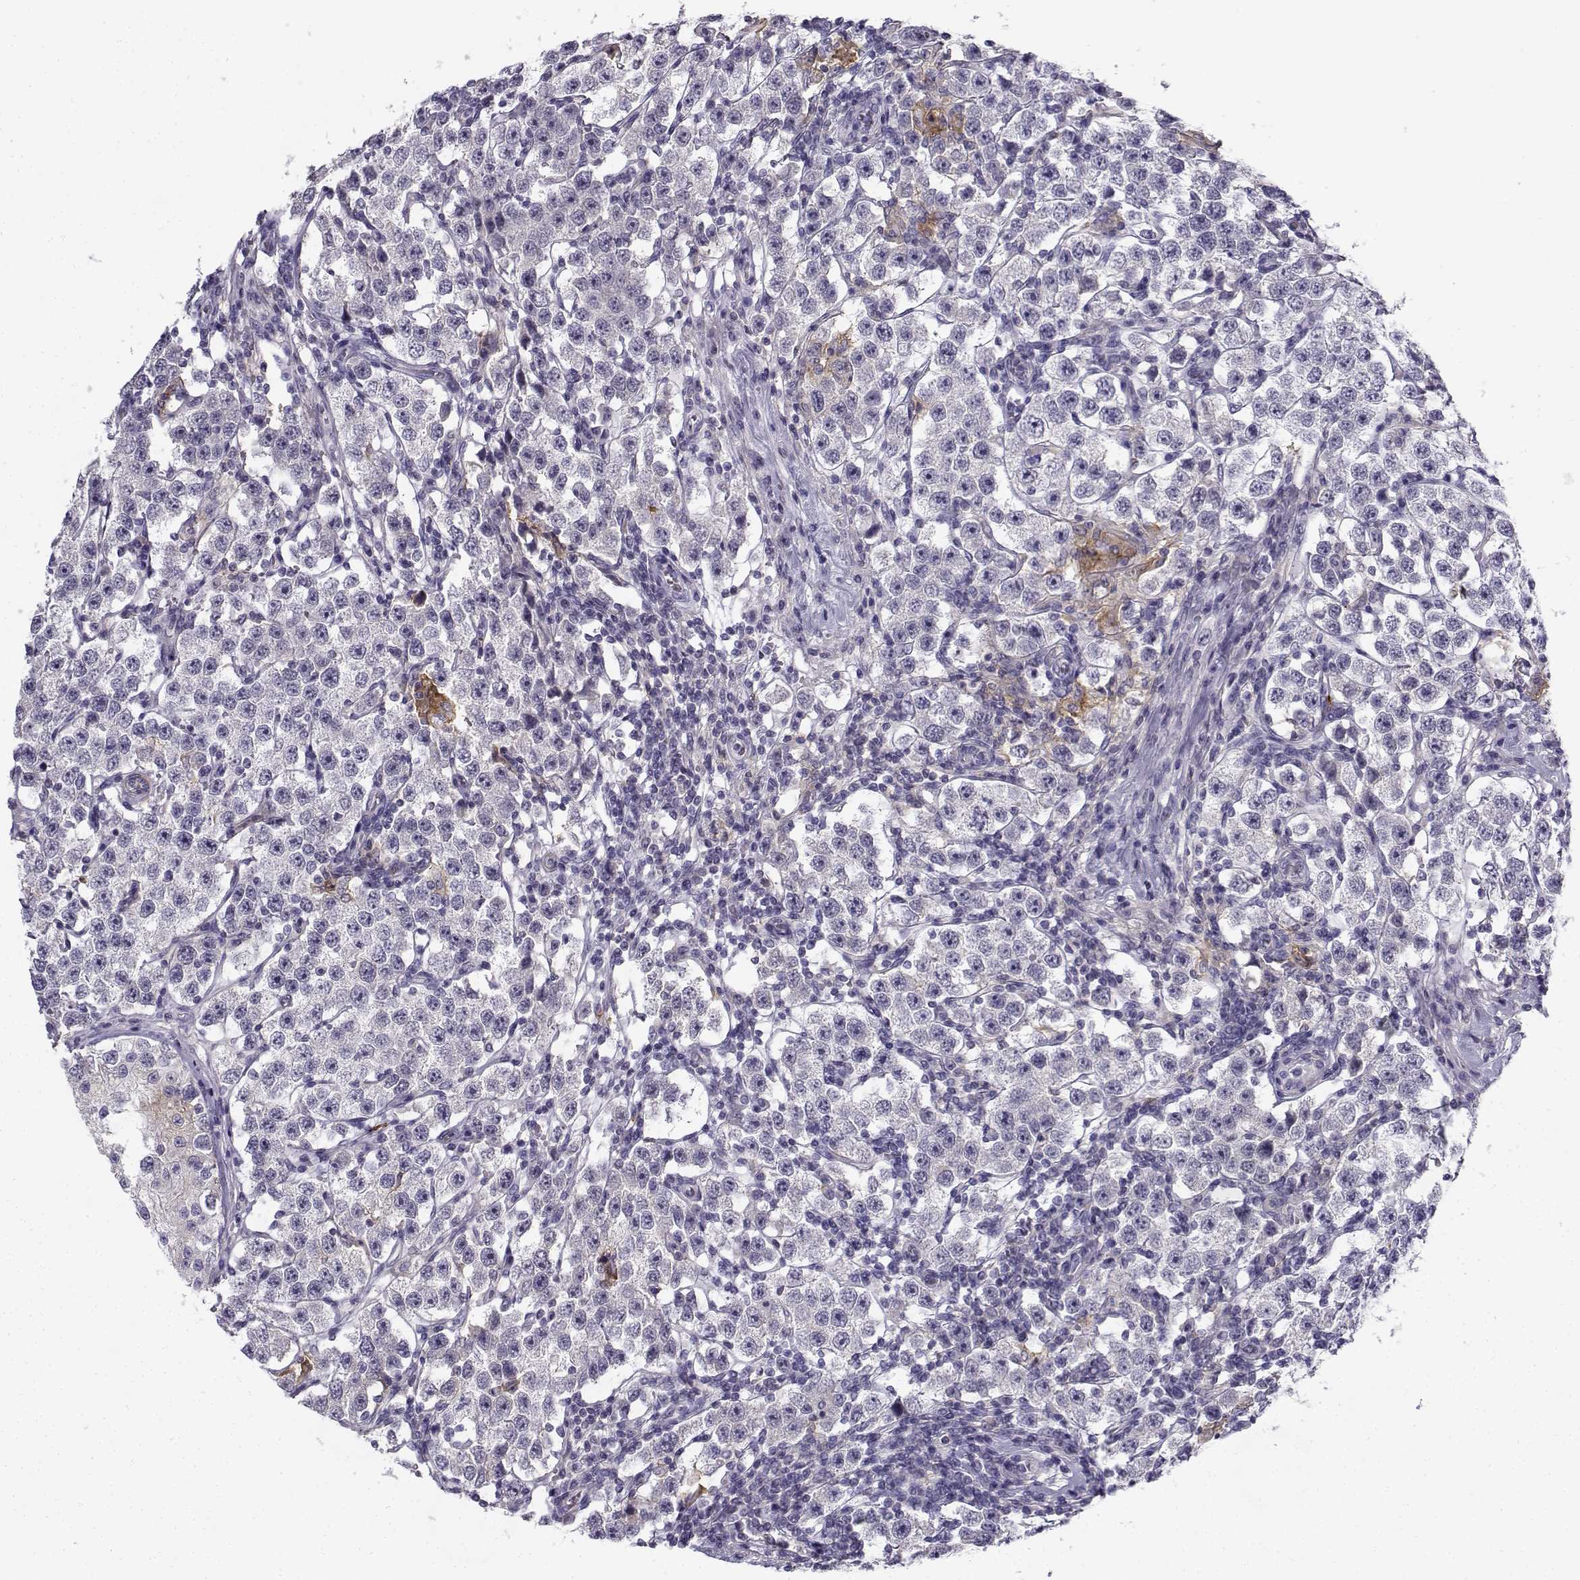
{"staining": {"intensity": "negative", "quantity": "none", "location": "none"}, "tissue": "testis cancer", "cell_type": "Tumor cells", "image_type": "cancer", "snomed": [{"axis": "morphology", "description": "Seminoma, NOS"}, {"axis": "topography", "description": "Testis"}], "caption": "The photomicrograph shows no staining of tumor cells in testis cancer (seminoma). (DAB (3,3'-diaminobenzidine) IHC, high magnification).", "gene": "CREB3L3", "patient": {"sex": "male", "age": 37}}